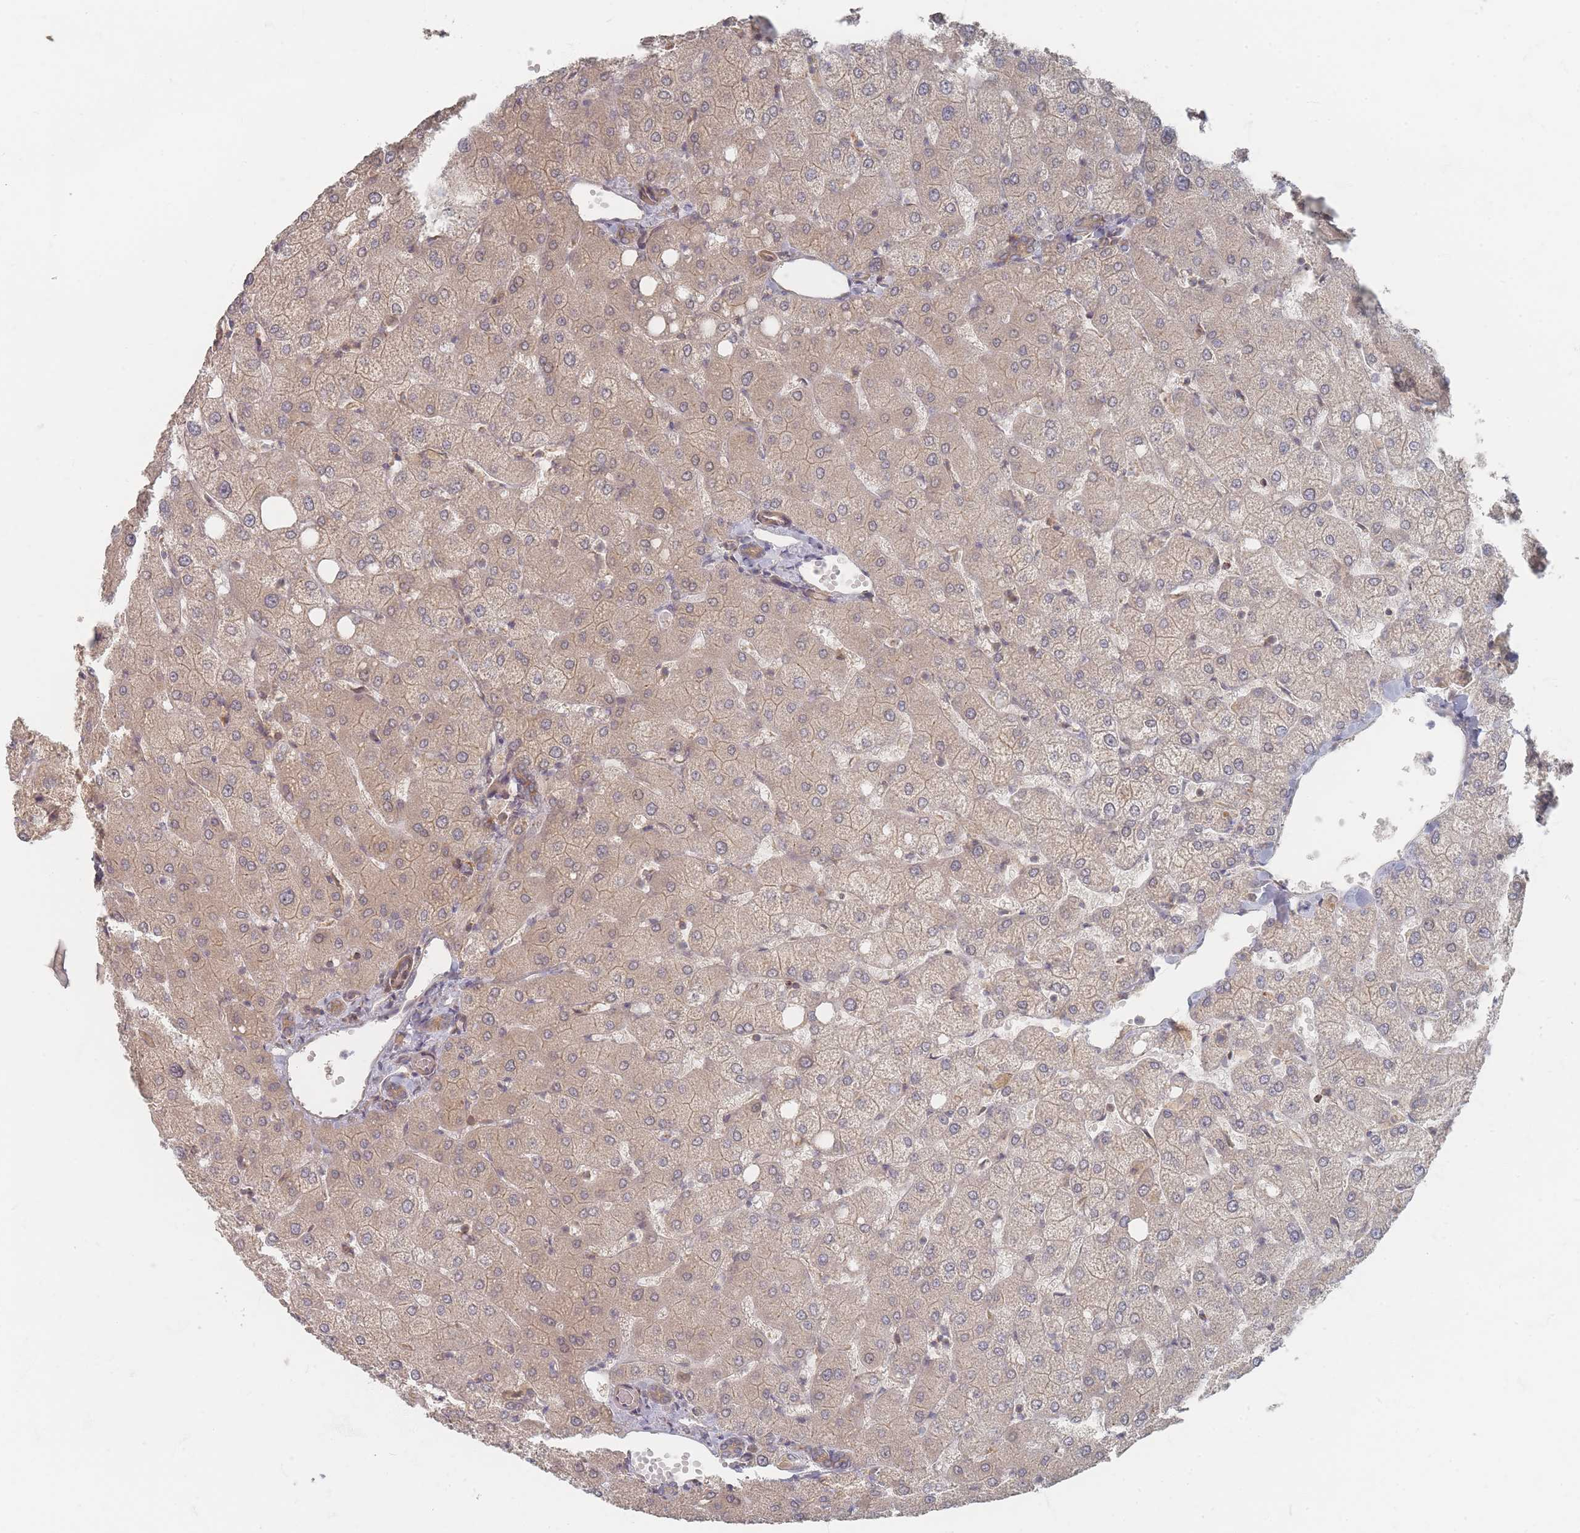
{"staining": {"intensity": "moderate", "quantity": "25%-75%", "location": "cytoplasmic/membranous"}, "tissue": "liver", "cell_type": "Cholangiocytes", "image_type": "normal", "snomed": [{"axis": "morphology", "description": "Normal tissue, NOS"}, {"axis": "topography", "description": "Liver"}], "caption": "A medium amount of moderate cytoplasmic/membranous staining is seen in approximately 25%-75% of cholangiocytes in unremarkable liver.", "gene": "GLE1", "patient": {"sex": "female", "age": 54}}